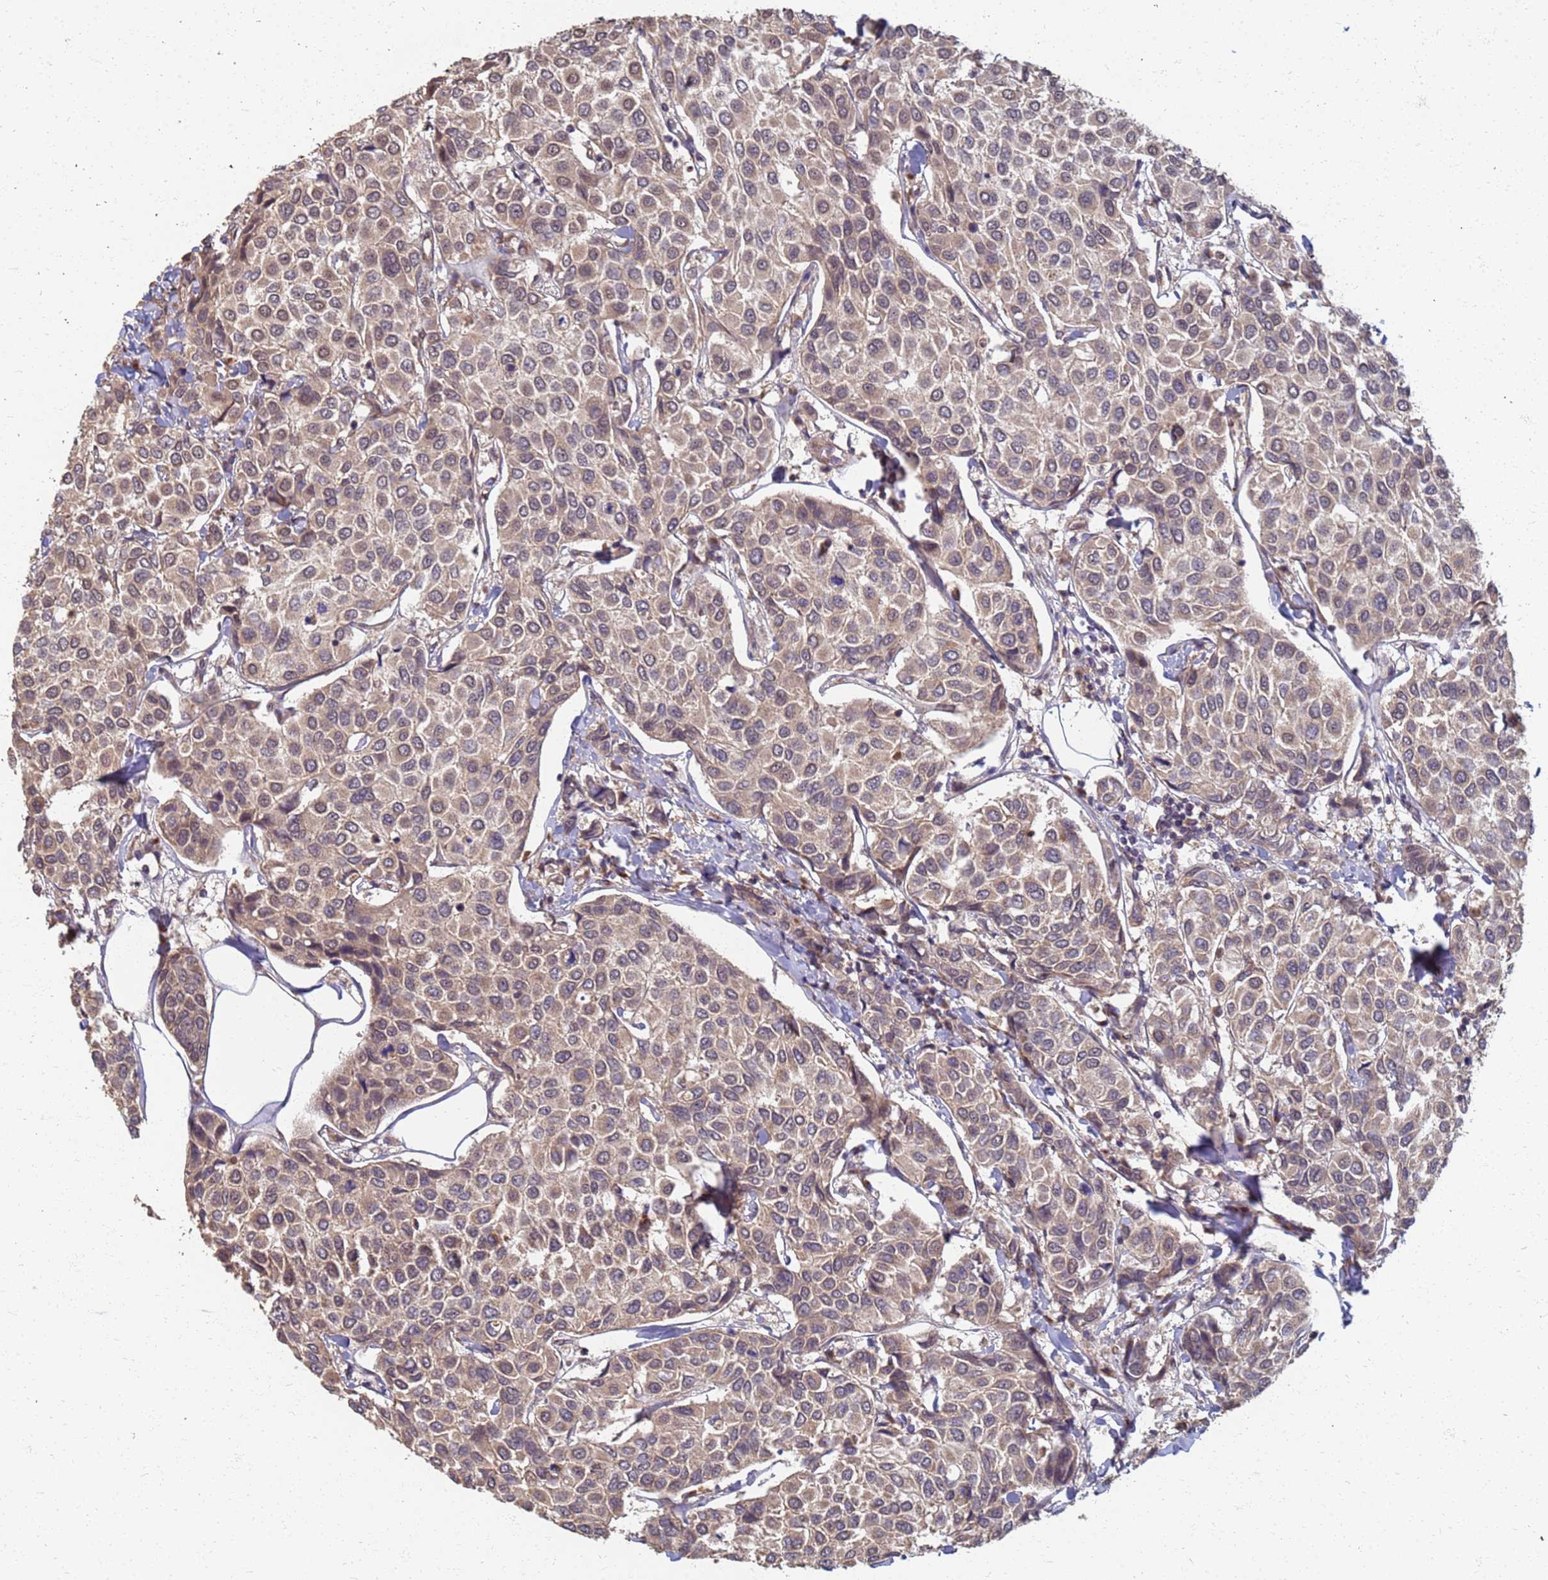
{"staining": {"intensity": "weak", "quantity": ">75%", "location": "cytoplasmic/membranous,nuclear"}, "tissue": "breast cancer", "cell_type": "Tumor cells", "image_type": "cancer", "snomed": [{"axis": "morphology", "description": "Duct carcinoma"}, {"axis": "topography", "description": "Breast"}], "caption": "Approximately >75% of tumor cells in human intraductal carcinoma (breast) demonstrate weak cytoplasmic/membranous and nuclear protein staining as visualized by brown immunohistochemical staining.", "gene": "ITGB4", "patient": {"sex": "female", "age": 55}}